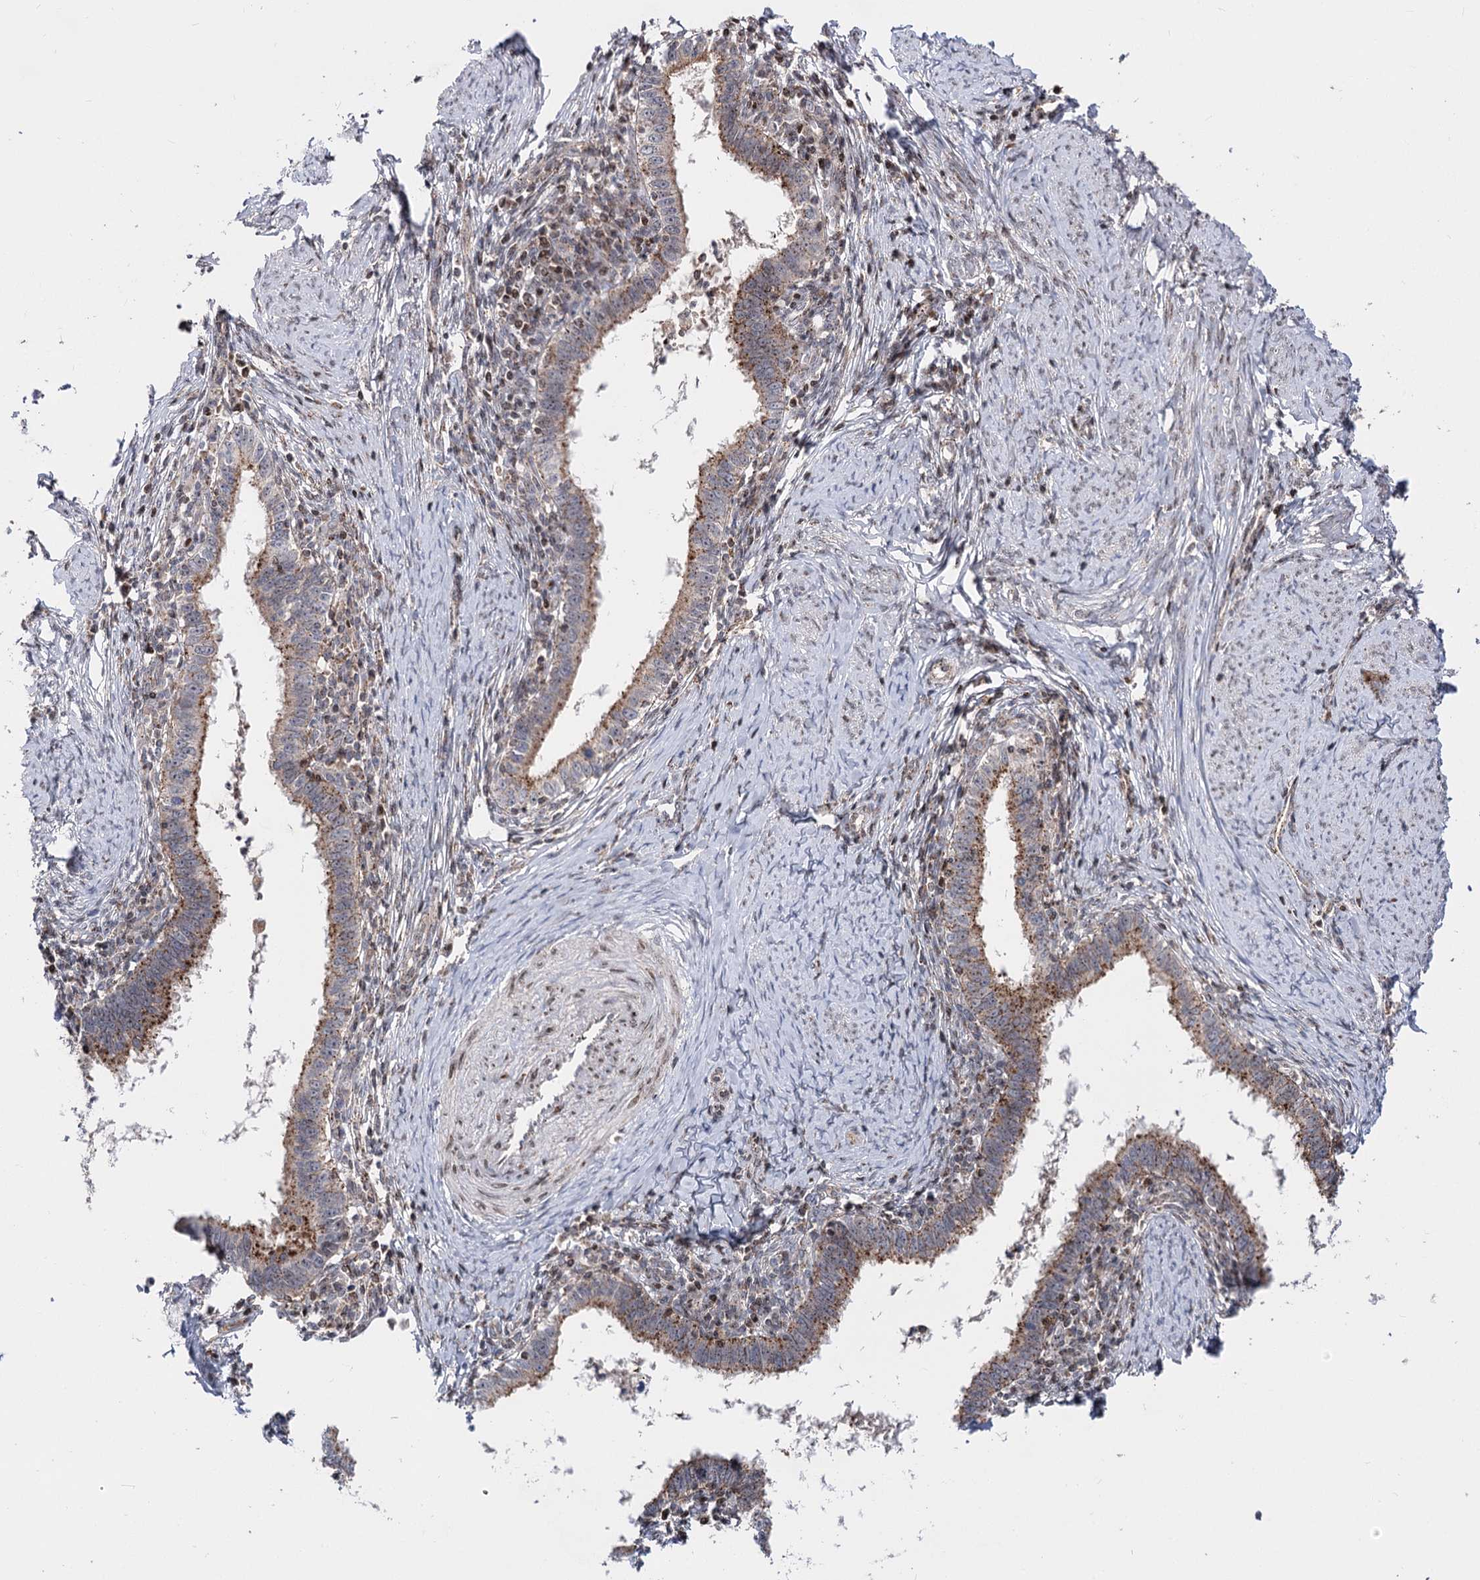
{"staining": {"intensity": "moderate", "quantity": ">75%", "location": "cytoplasmic/membranous"}, "tissue": "cervical cancer", "cell_type": "Tumor cells", "image_type": "cancer", "snomed": [{"axis": "morphology", "description": "Adenocarcinoma, NOS"}, {"axis": "topography", "description": "Cervix"}], "caption": "Cervical adenocarcinoma stained with a protein marker shows moderate staining in tumor cells.", "gene": "ZFYVE27", "patient": {"sex": "female", "age": 36}}